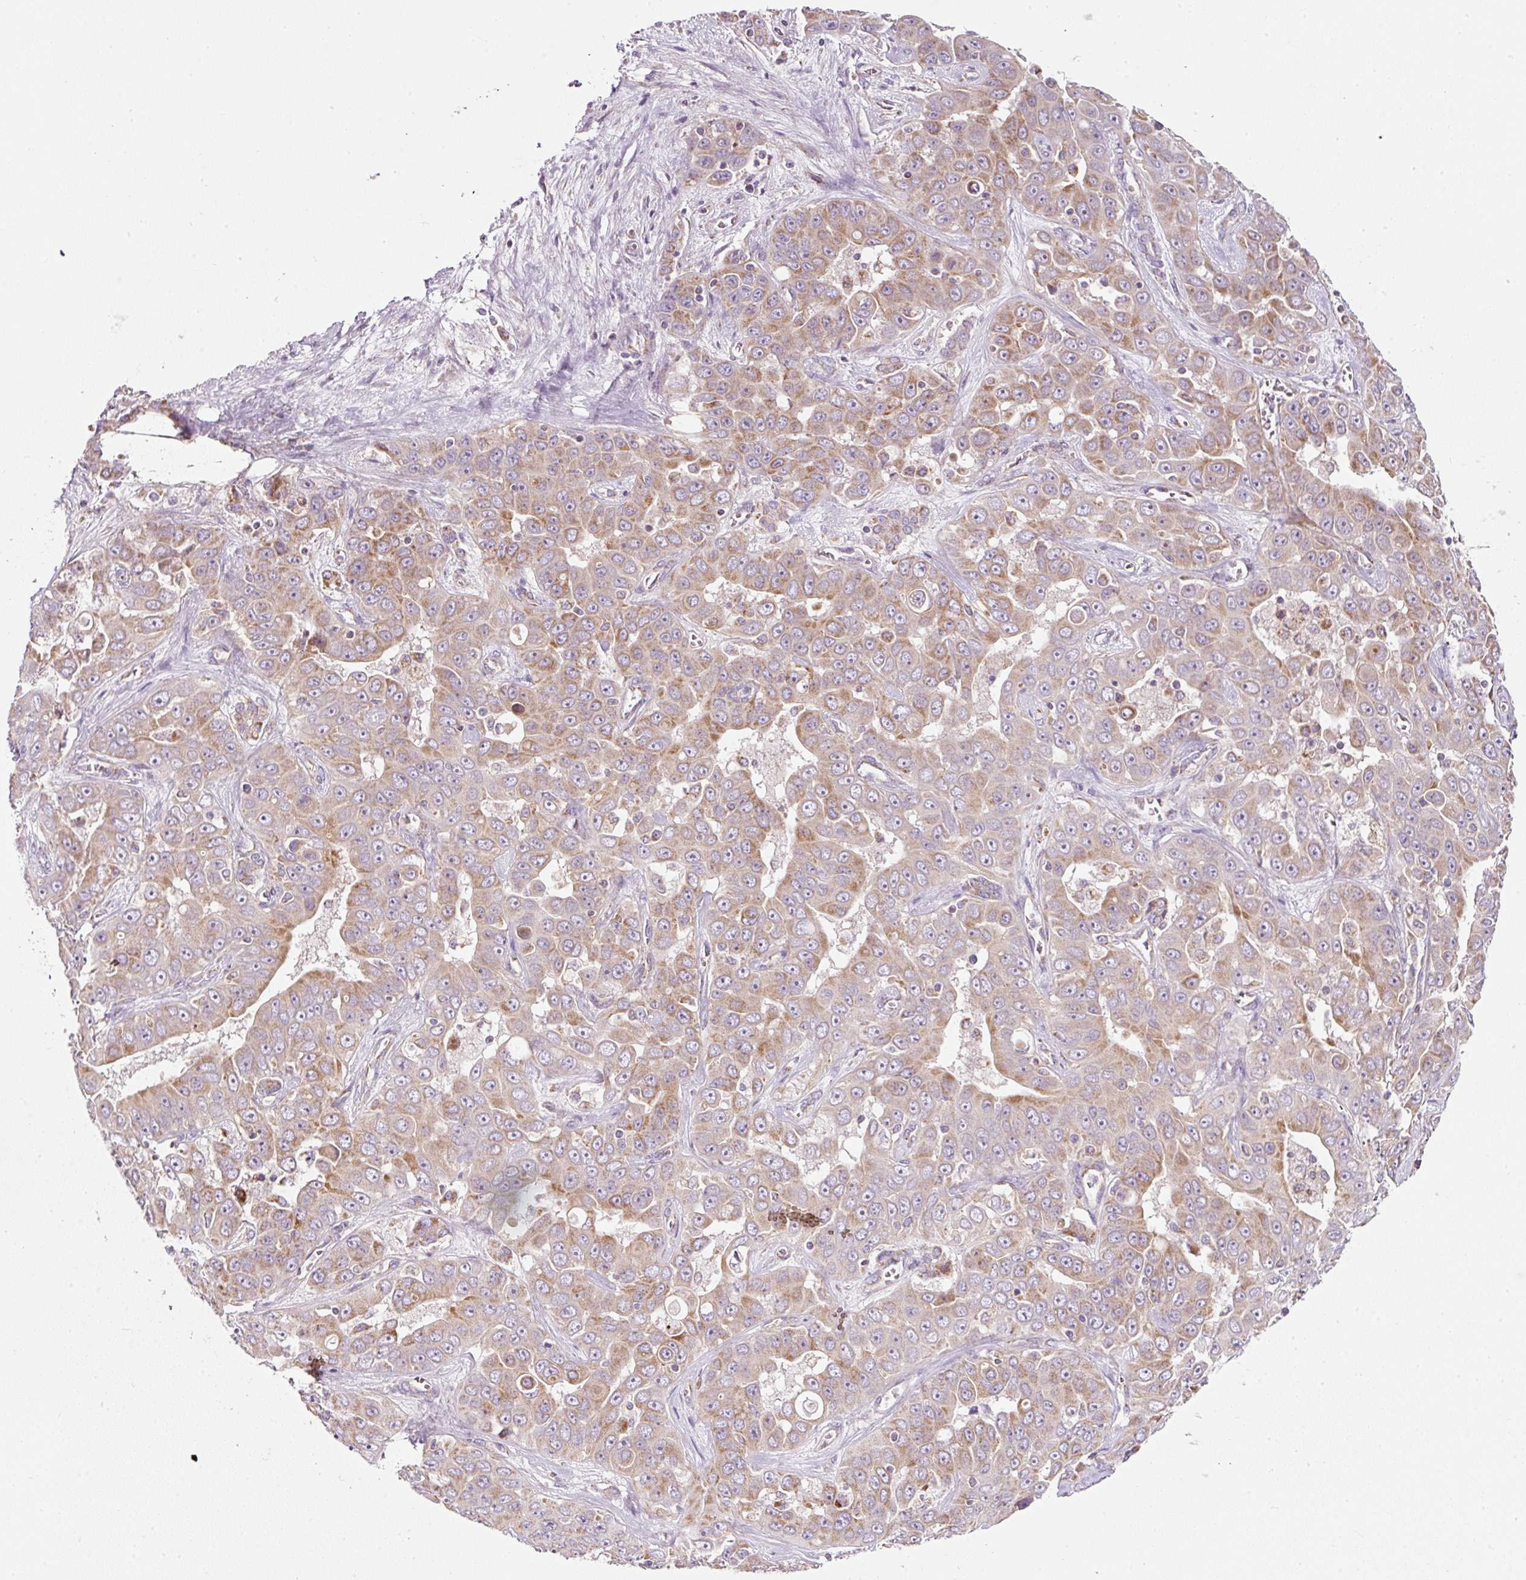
{"staining": {"intensity": "moderate", "quantity": ">75%", "location": "cytoplasmic/membranous"}, "tissue": "liver cancer", "cell_type": "Tumor cells", "image_type": "cancer", "snomed": [{"axis": "morphology", "description": "Cholangiocarcinoma"}, {"axis": "topography", "description": "Liver"}], "caption": "Tumor cells demonstrate medium levels of moderate cytoplasmic/membranous positivity in about >75% of cells in human liver cancer (cholangiocarcinoma).", "gene": "NDUFA1", "patient": {"sex": "female", "age": 52}}